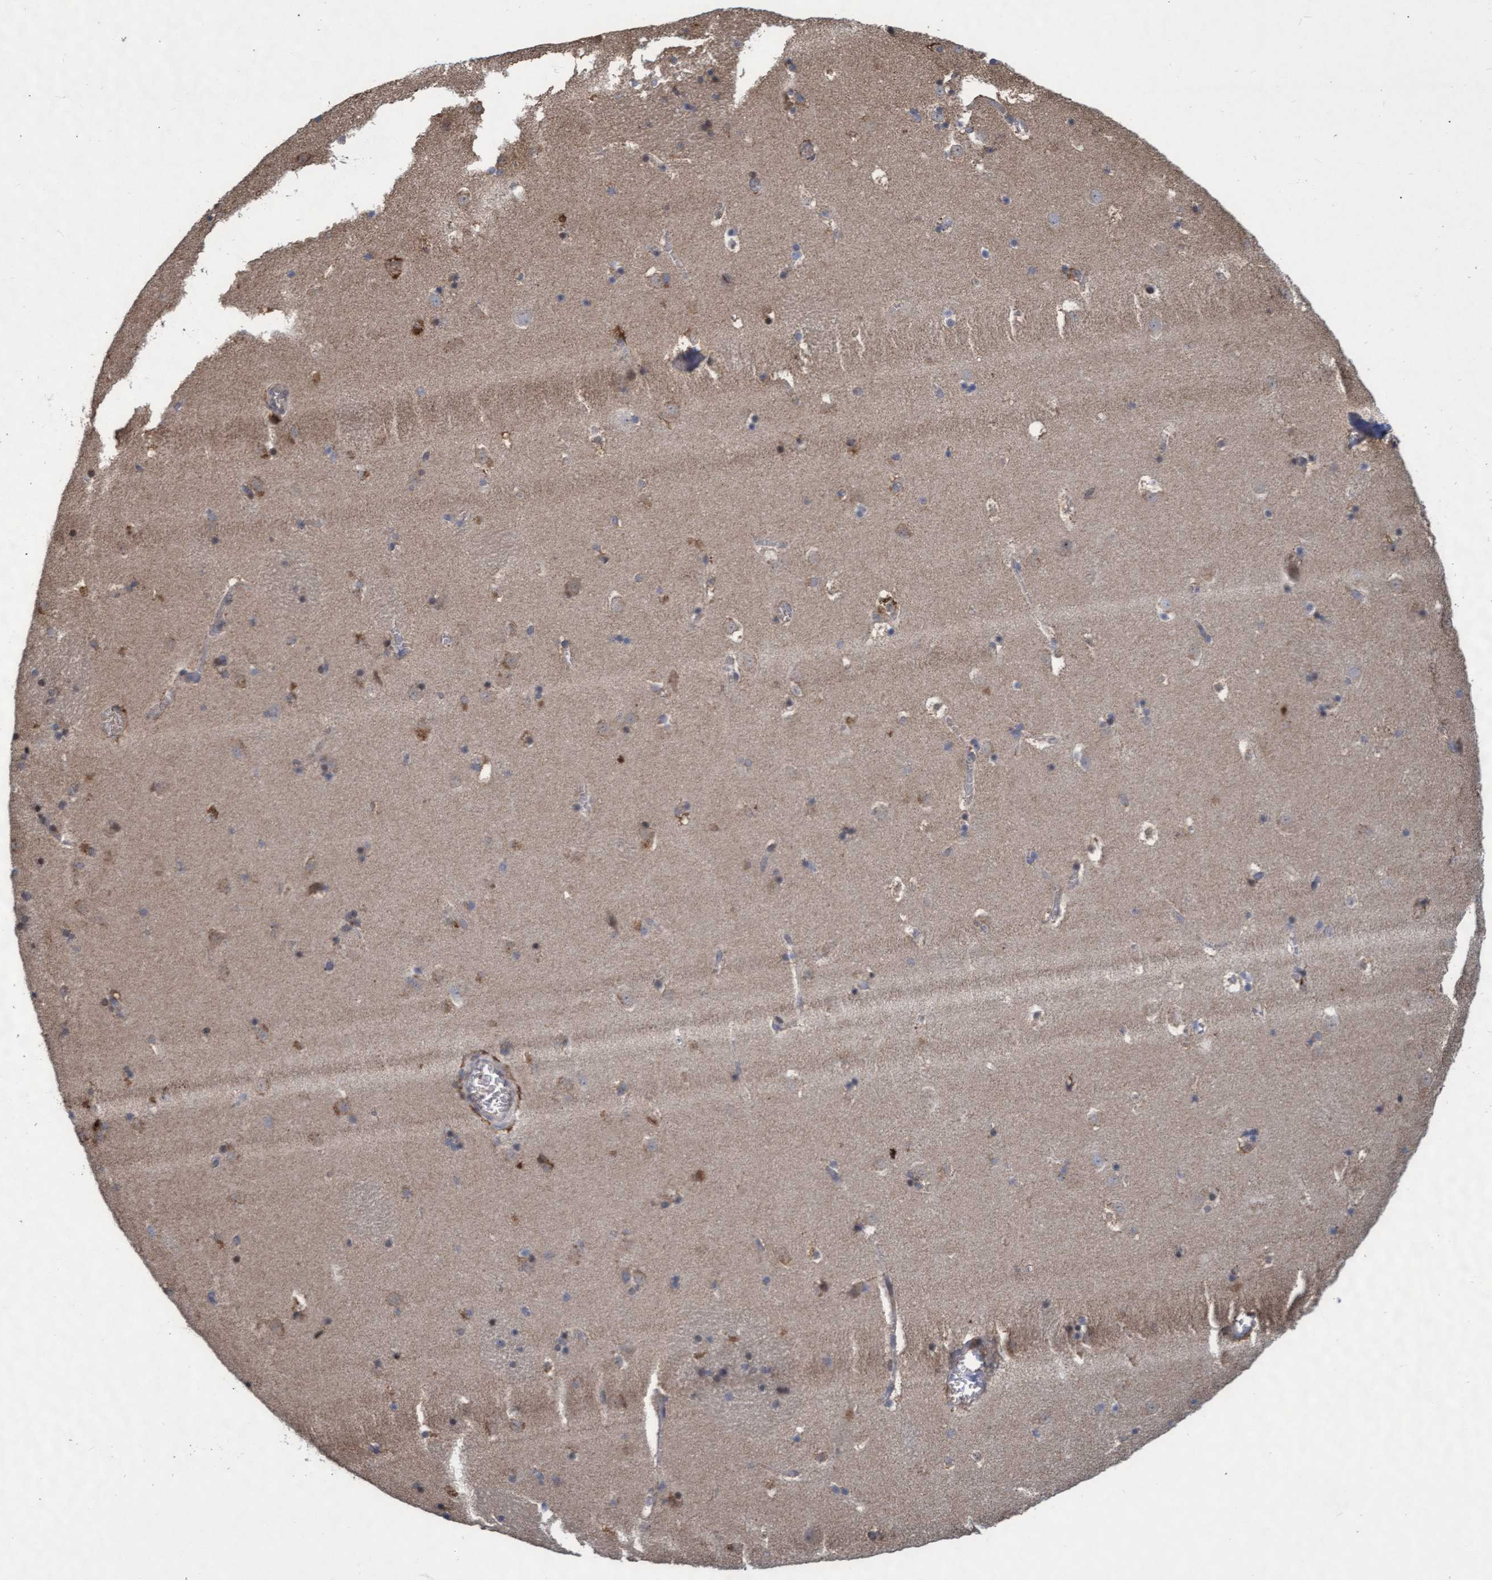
{"staining": {"intensity": "moderate", "quantity": "25%-75%", "location": "cytoplasmic/membranous"}, "tissue": "caudate", "cell_type": "Glial cells", "image_type": "normal", "snomed": [{"axis": "morphology", "description": "Normal tissue, NOS"}, {"axis": "topography", "description": "Lateral ventricle wall"}], "caption": "Approximately 25%-75% of glial cells in normal caudate exhibit moderate cytoplasmic/membranous protein expression as visualized by brown immunohistochemical staining.", "gene": "KCNC2", "patient": {"sex": "male", "age": 45}}